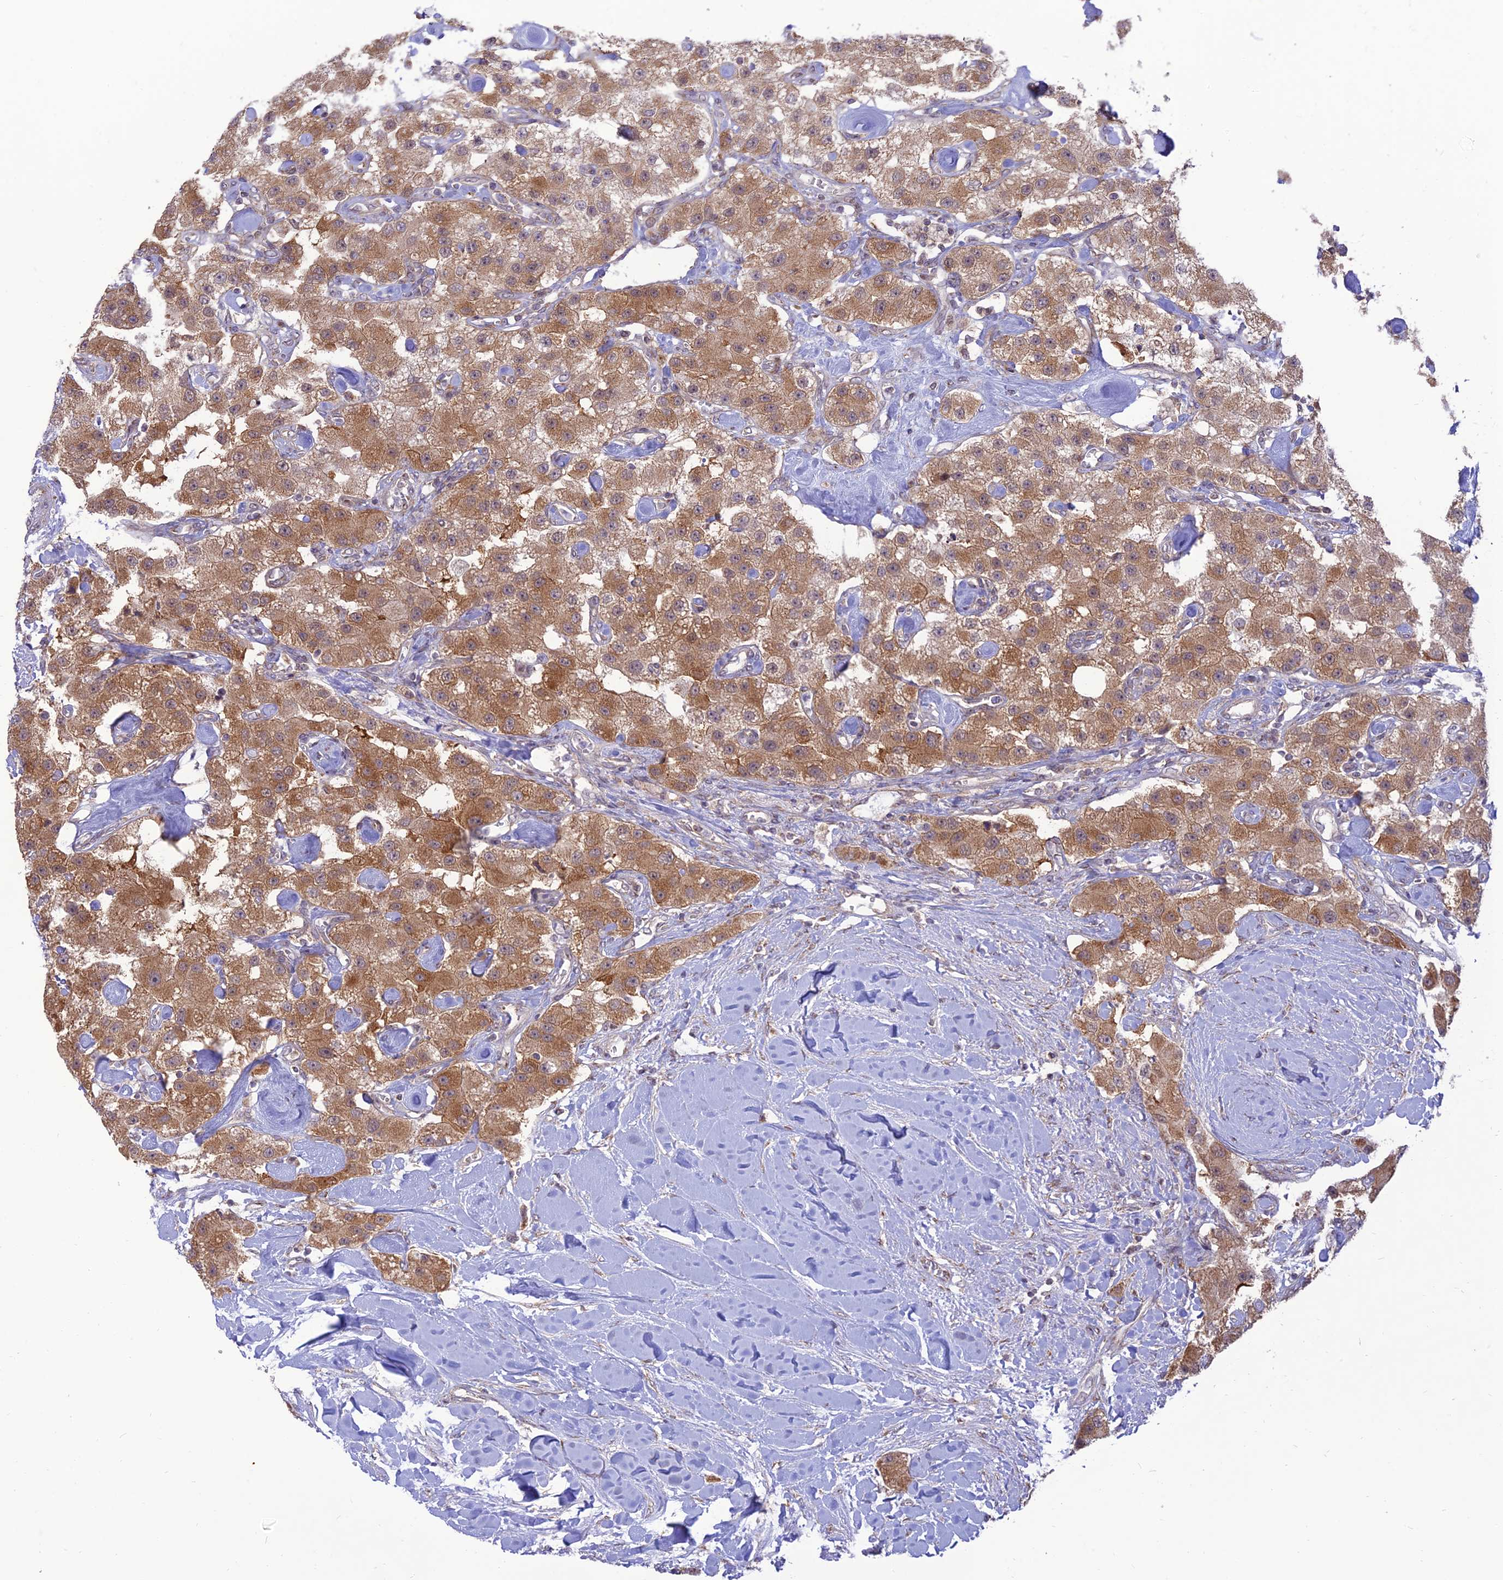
{"staining": {"intensity": "moderate", "quantity": ">75%", "location": "cytoplasmic/membranous"}, "tissue": "carcinoid", "cell_type": "Tumor cells", "image_type": "cancer", "snomed": [{"axis": "morphology", "description": "Carcinoid, malignant, NOS"}, {"axis": "topography", "description": "Pancreas"}], "caption": "This photomicrograph exhibits carcinoid (malignant) stained with immunohistochemistry (IHC) to label a protein in brown. The cytoplasmic/membranous of tumor cells show moderate positivity for the protein. Nuclei are counter-stained blue.", "gene": "GOLGA3", "patient": {"sex": "male", "age": 41}}